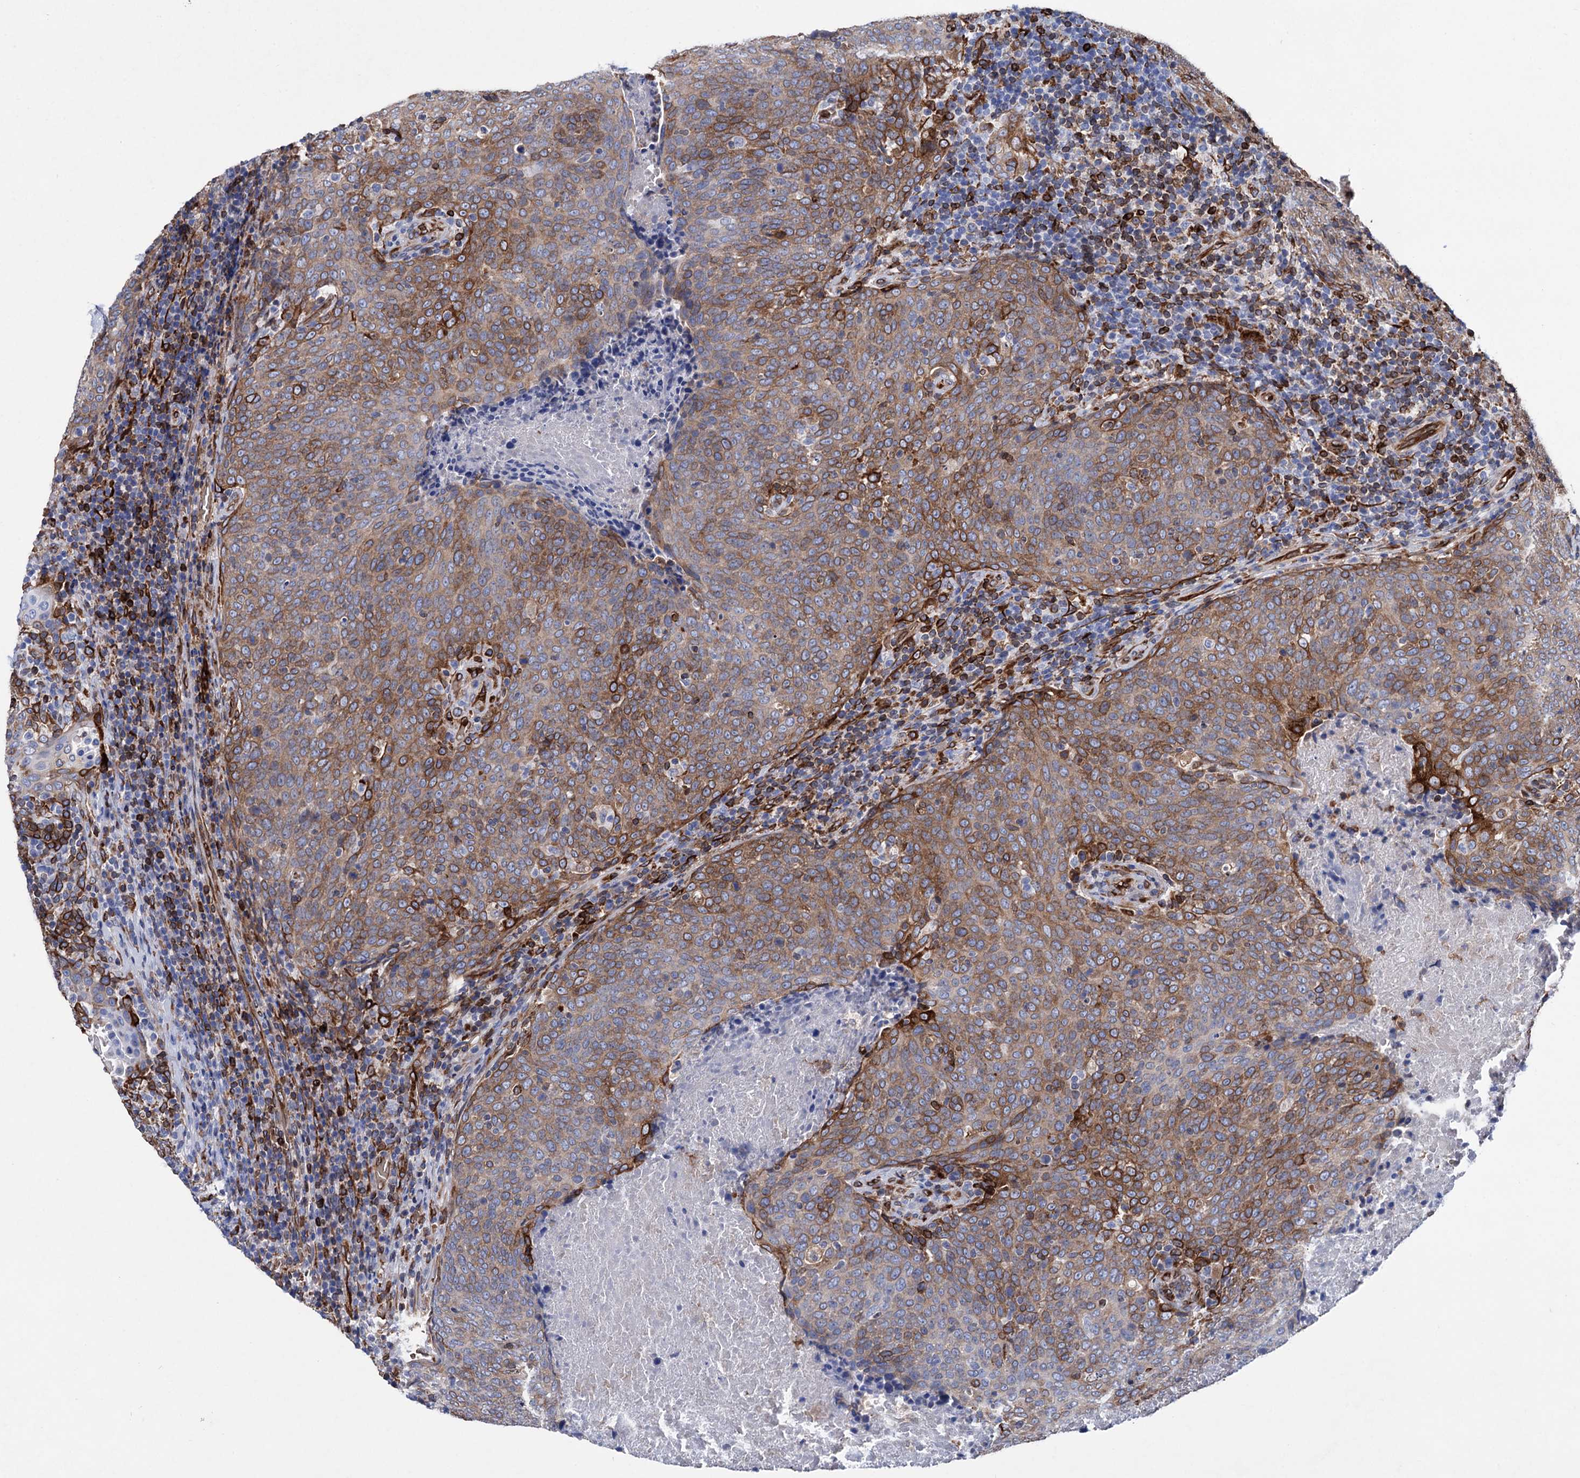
{"staining": {"intensity": "strong", "quantity": "25%-75%", "location": "cytoplasmic/membranous"}, "tissue": "head and neck cancer", "cell_type": "Tumor cells", "image_type": "cancer", "snomed": [{"axis": "morphology", "description": "Squamous cell carcinoma, NOS"}, {"axis": "morphology", "description": "Squamous cell carcinoma, metastatic, NOS"}, {"axis": "topography", "description": "Lymph node"}, {"axis": "topography", "description": "Head-Neck"}], "caption": "A brown stain labels strong cytoplasmic/membranous staining of a protein in head and neck squamous cell carcinoma tumor cells.", "gene": "STING1", "patient": {"sex": "male", "age": 62}}